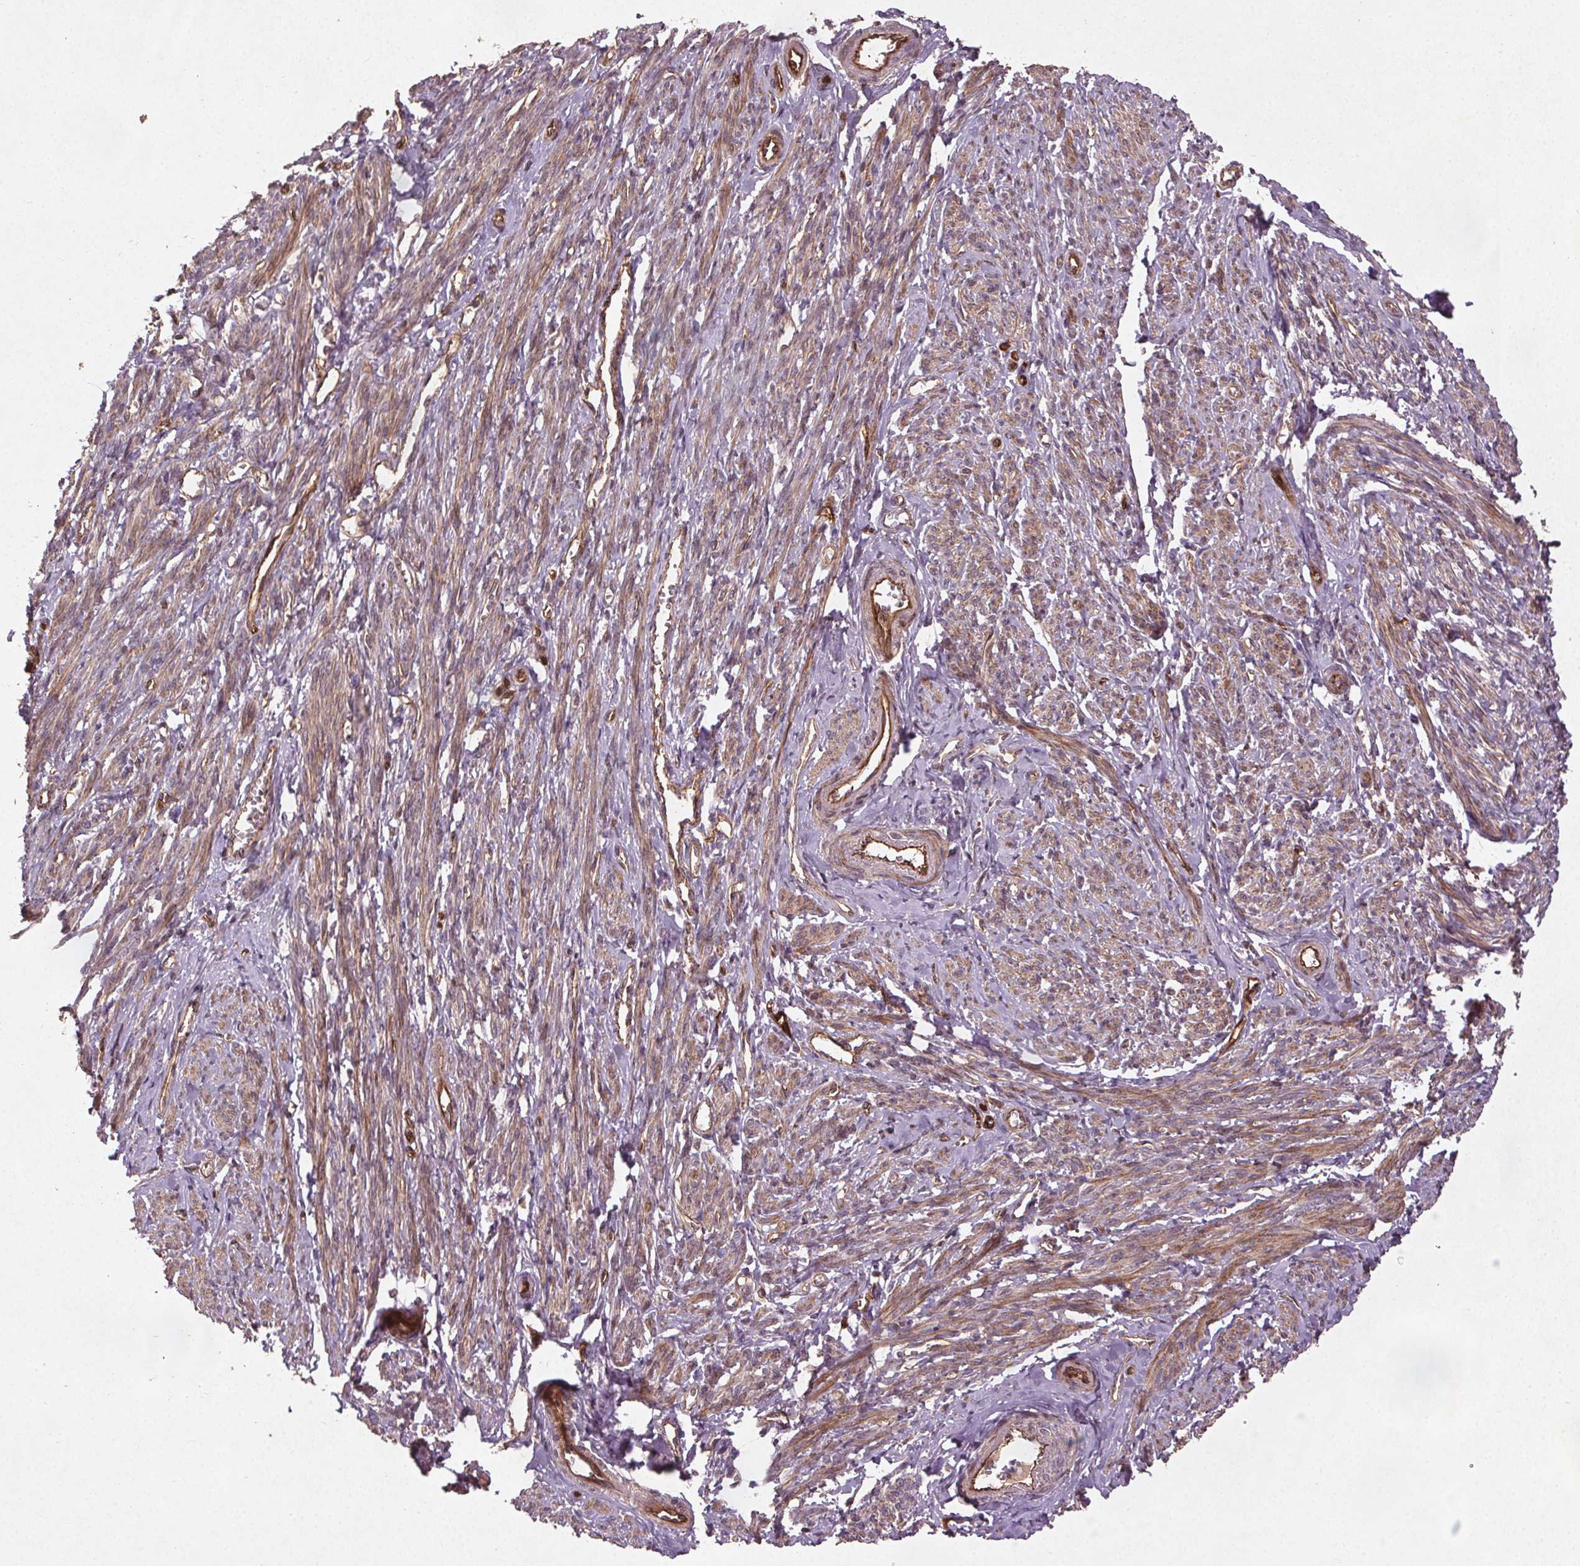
{"staining": {"intensity": "moderate", "quantity": "25%-75%", "location": "cytoplasmic/membranous"}, "tissue": "smooth muscle", "cell_type": "Smooth muscle cells", "image_type": "normal", "snomed": [{"axis": "morphology", "description": "Normal tissue, NOS"}, {"axis": "topography", "description": "Smooth muscle"}], "caption": "Immunohistochemistry staining of normal smooth muscle, which exhibits medium levels of moderate cytoplasmic/membranous expression in approximately 25%-75% of smooth muscle cells indicating moderate cytoplasmic/membranous protein positivity. The staining was performed using DAB (3,3'-diaminobenzidine) (brown) for protein detection and nuclei were counterstained in hematoxylin (blue).", "gene": "SEC14L2", "patient": {"sex": "female", "age": 65}}